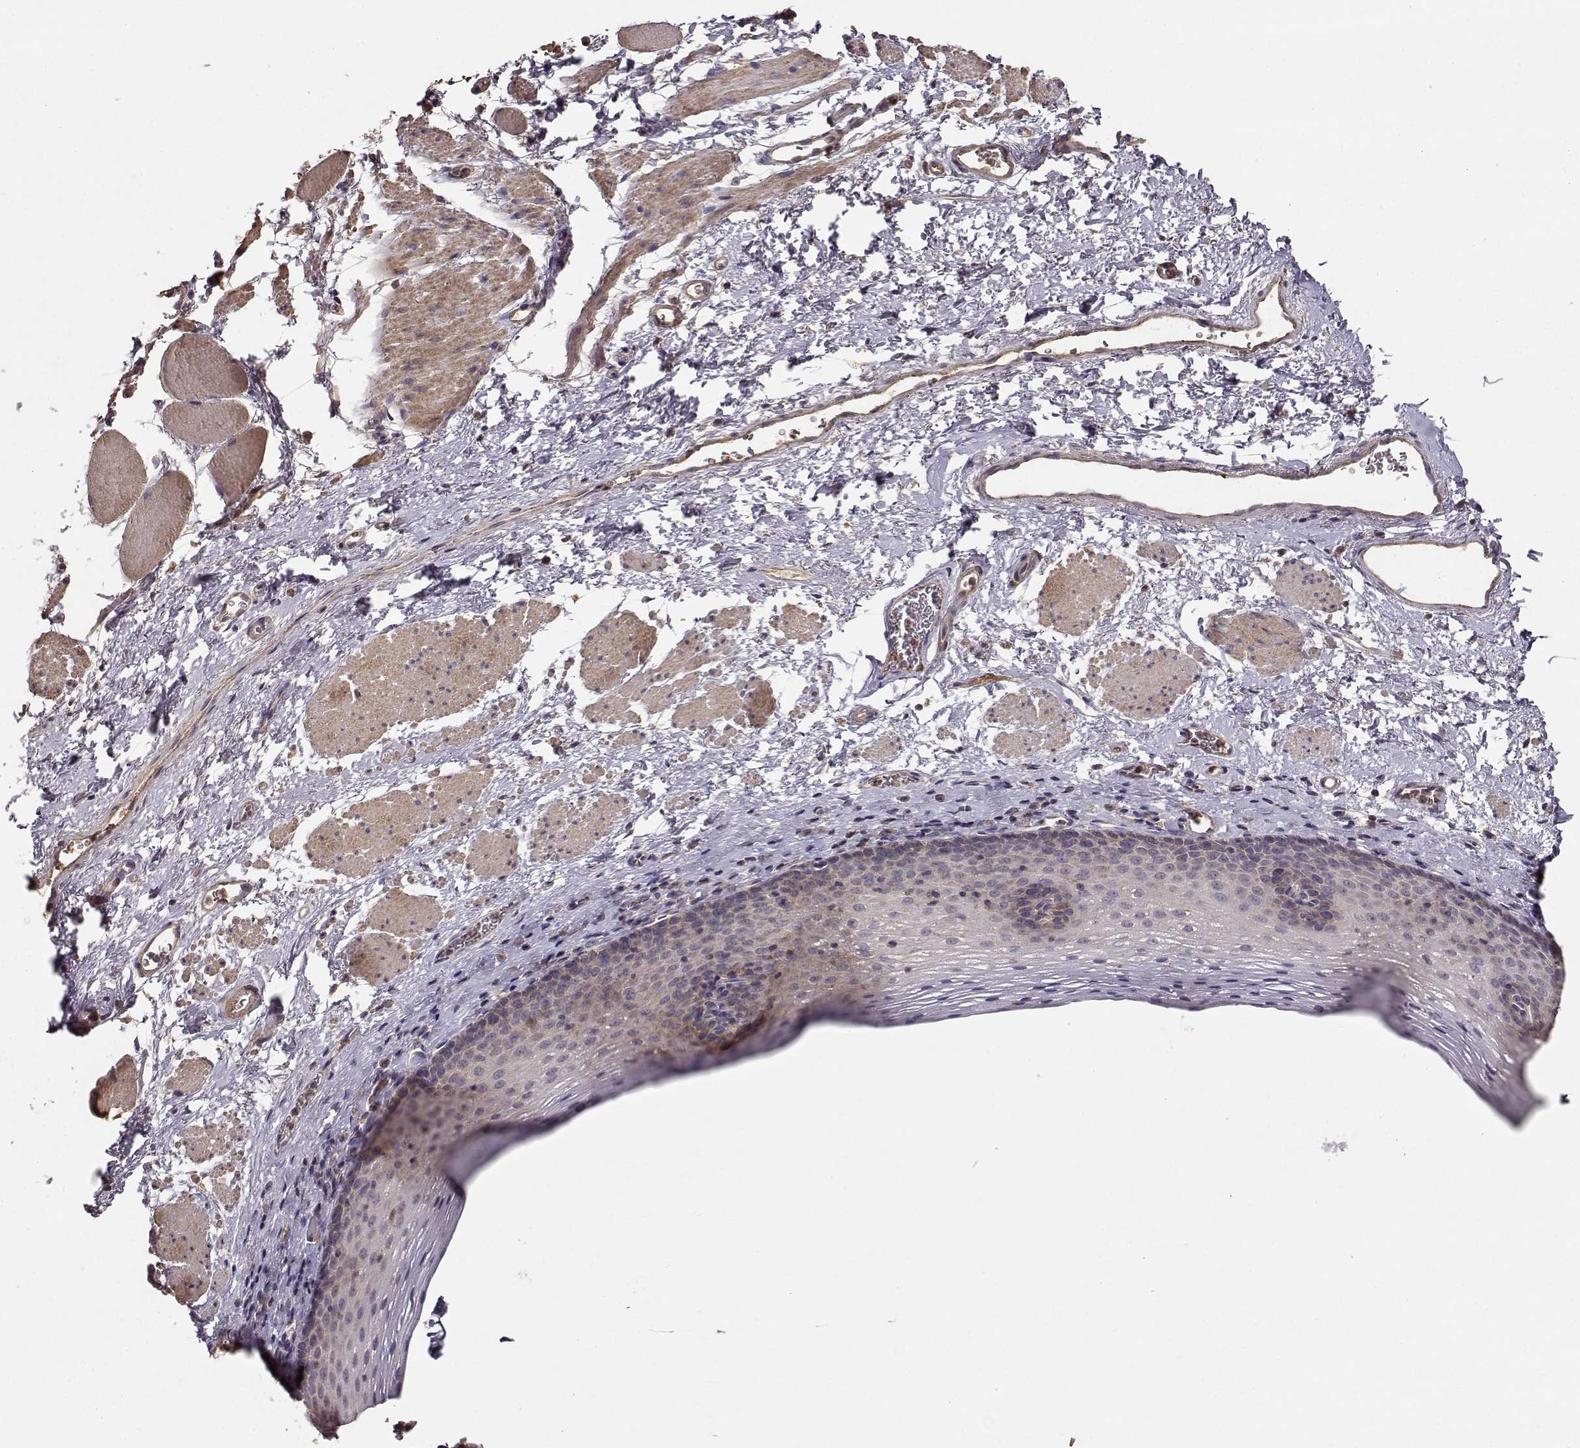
{"staining": {"intensity": "negative", "quantity": "none", "location": "none"}, "tissue": "esophagus", "cell_type": "Squamous epithelial cells", "image_type": "normal", "snomed": [{"axis": "morphology", "description": "Normal tissue, NOS"}, {"axis": "topography", "description": "Esophagus"}], "caption": "Benign esophagus was stained to show a protein in brown. There is no significant positivity in squamous epithelial cells. The staining was performed using DAB to visualize the protein expression in brown, while the nuclei were stained in blue with hematoxylin (Magnification: 20x).", "gene": "TARS3", "patient": {"sex": "female", "age": 68}}